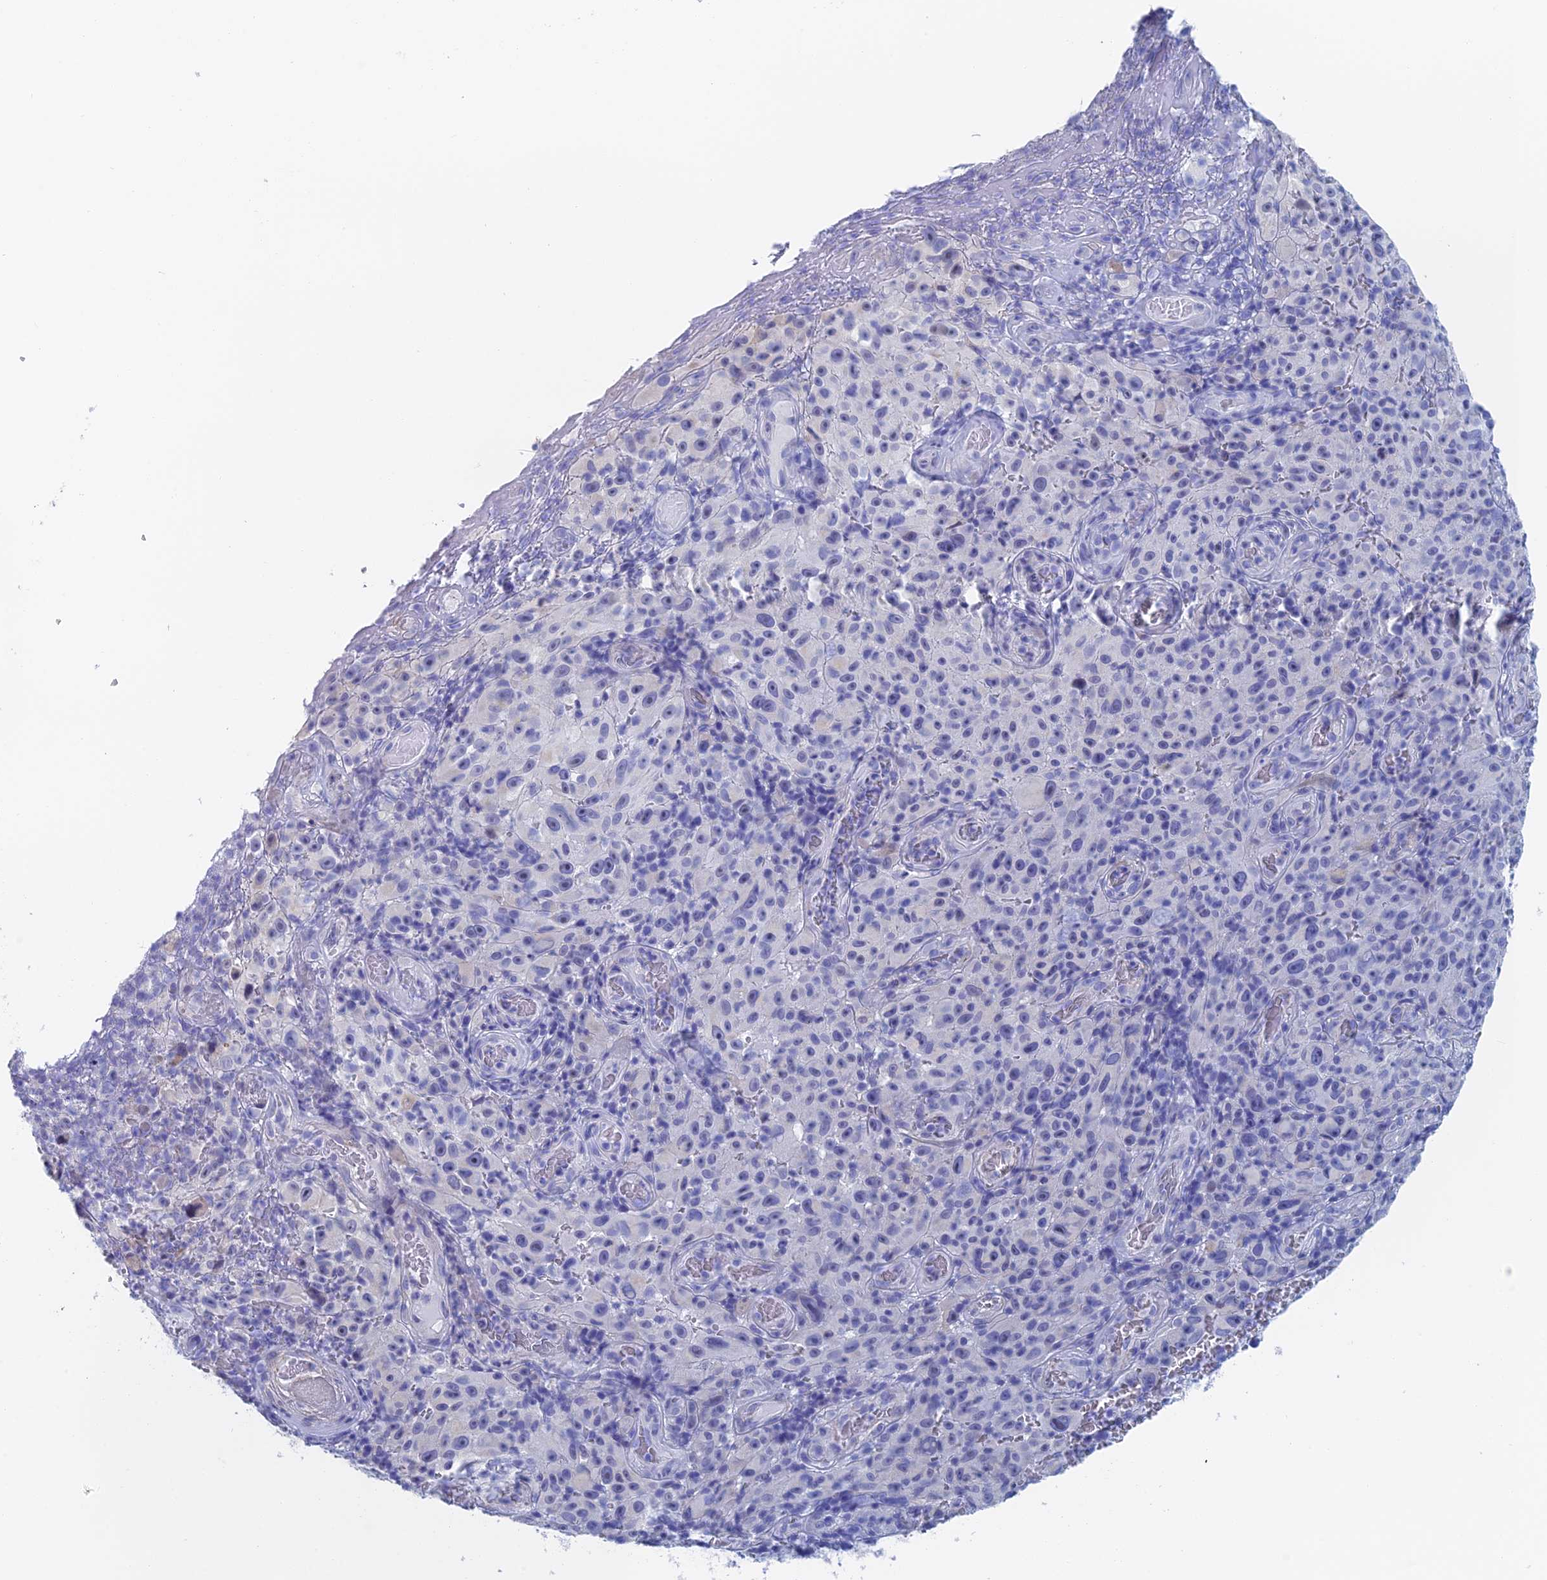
{"staining": {"intensity": "negative", "quantity": "none", "location": "none"}, "tissue": "melanoma", "cell_type": "Tumor cells", "image_type": "cancer", "snomed": [{"axis": "morphology", "description": "Malignant melanoma, NOS"}, {"axis": "topography", "description": "Skin"}], "caption": "High power microscopy micrograph of an IHC photomicrograph of malignant melanoma, revealing no significant positivity in tumor cells. (IHC, brightfield microscopy, high magnification).", "gene": "KCNK18", "patient": {"sex": "female", "age": 82}}